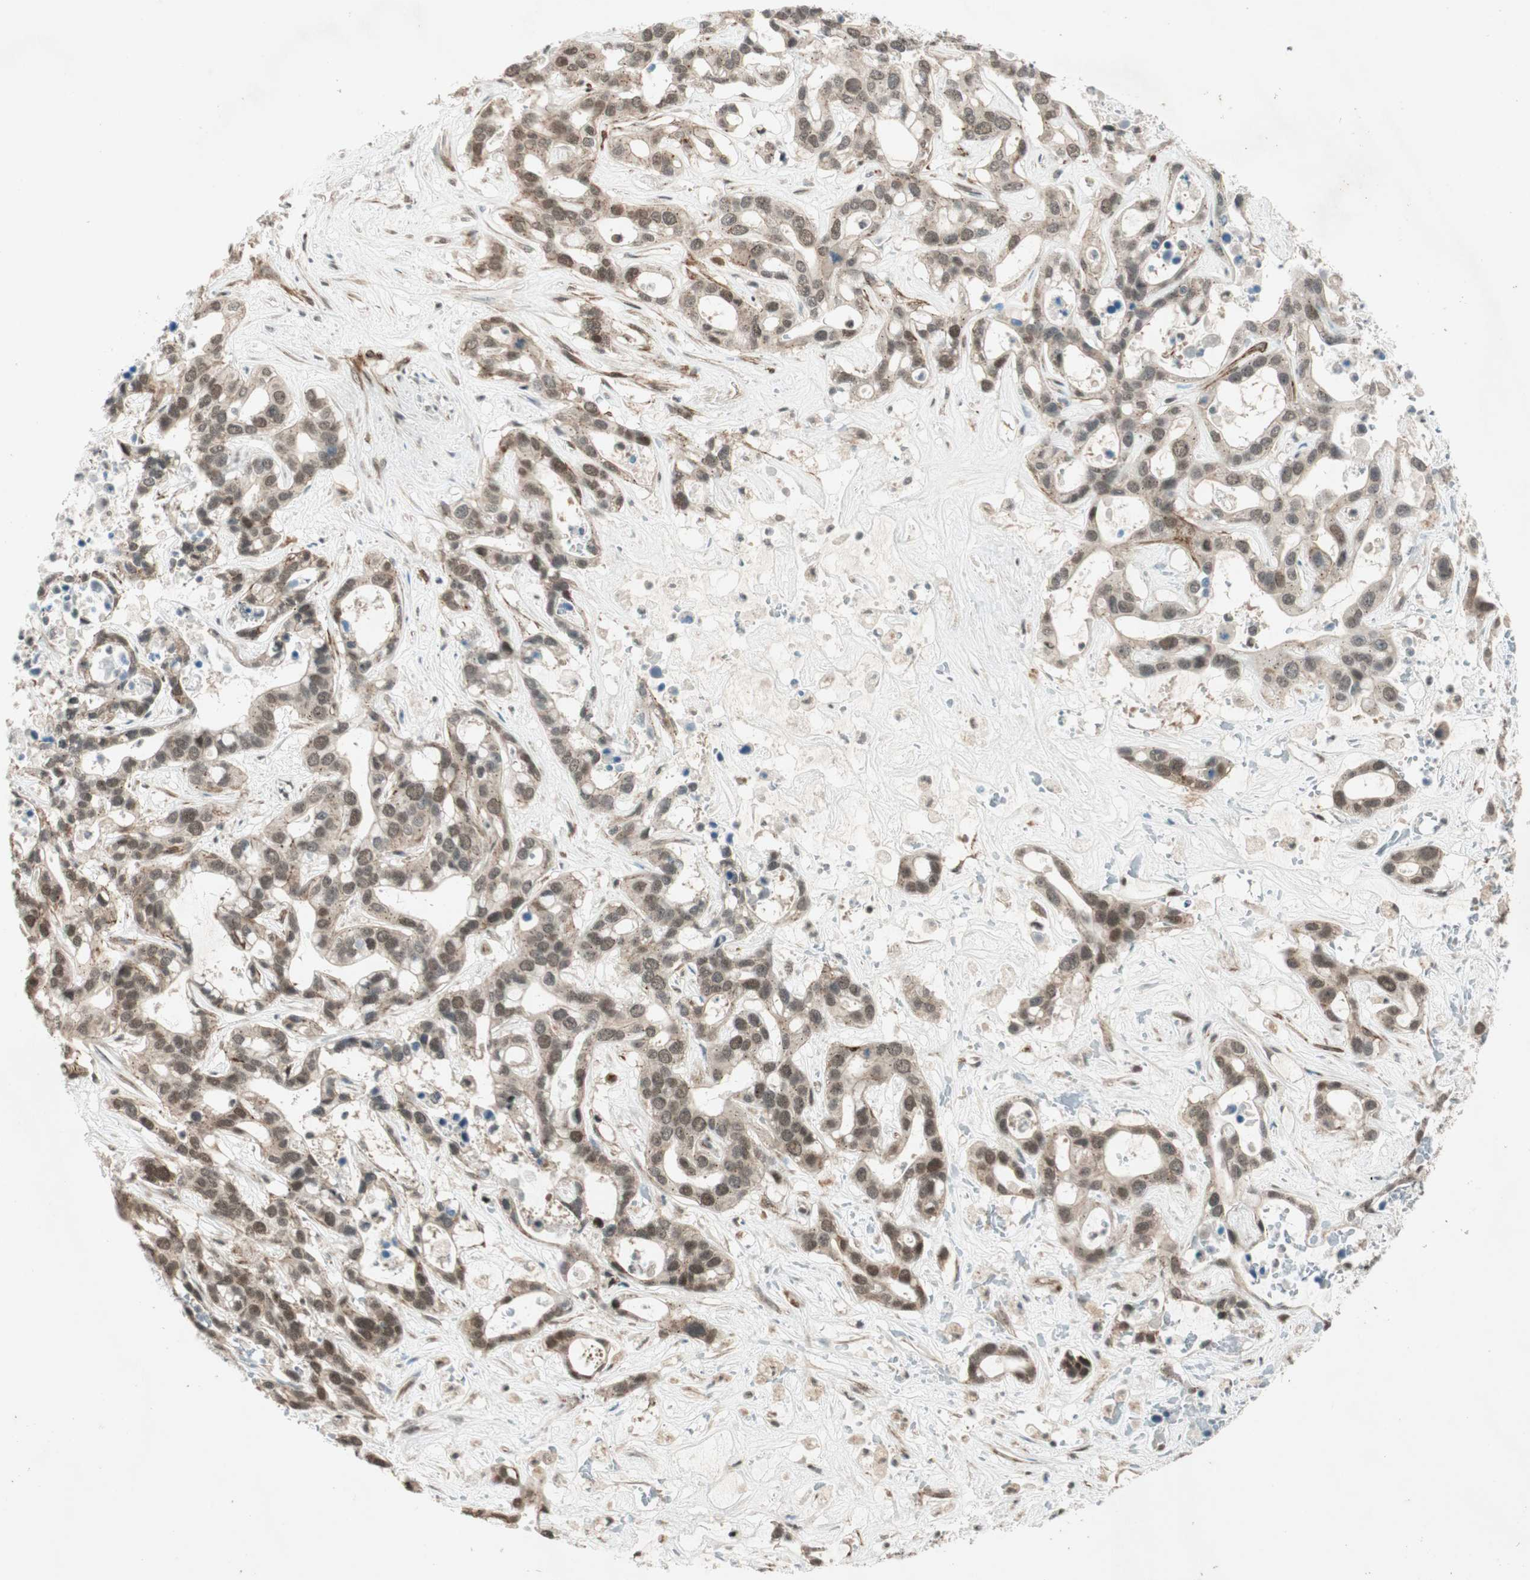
{"staining": {"intensity": "moderate", "quantity": ">75%", "location": "nuclear"}, "tissue": "liver cancer", "cell_type": "Tumor cells", "image_type": "cancer", "snomed": [{"axis": "morphology", "description": "Cholangiocarcinoma"}, {"axis": "topography", "description": "Liver"}], "caption": "Liver cancer stained with DAB immunohistochemistry reveals medium levels of moderate nuclear positivity in about >75% of tumor cells.", "gene": "CDK19", "patient": {"sex": "female", "age": 65}}